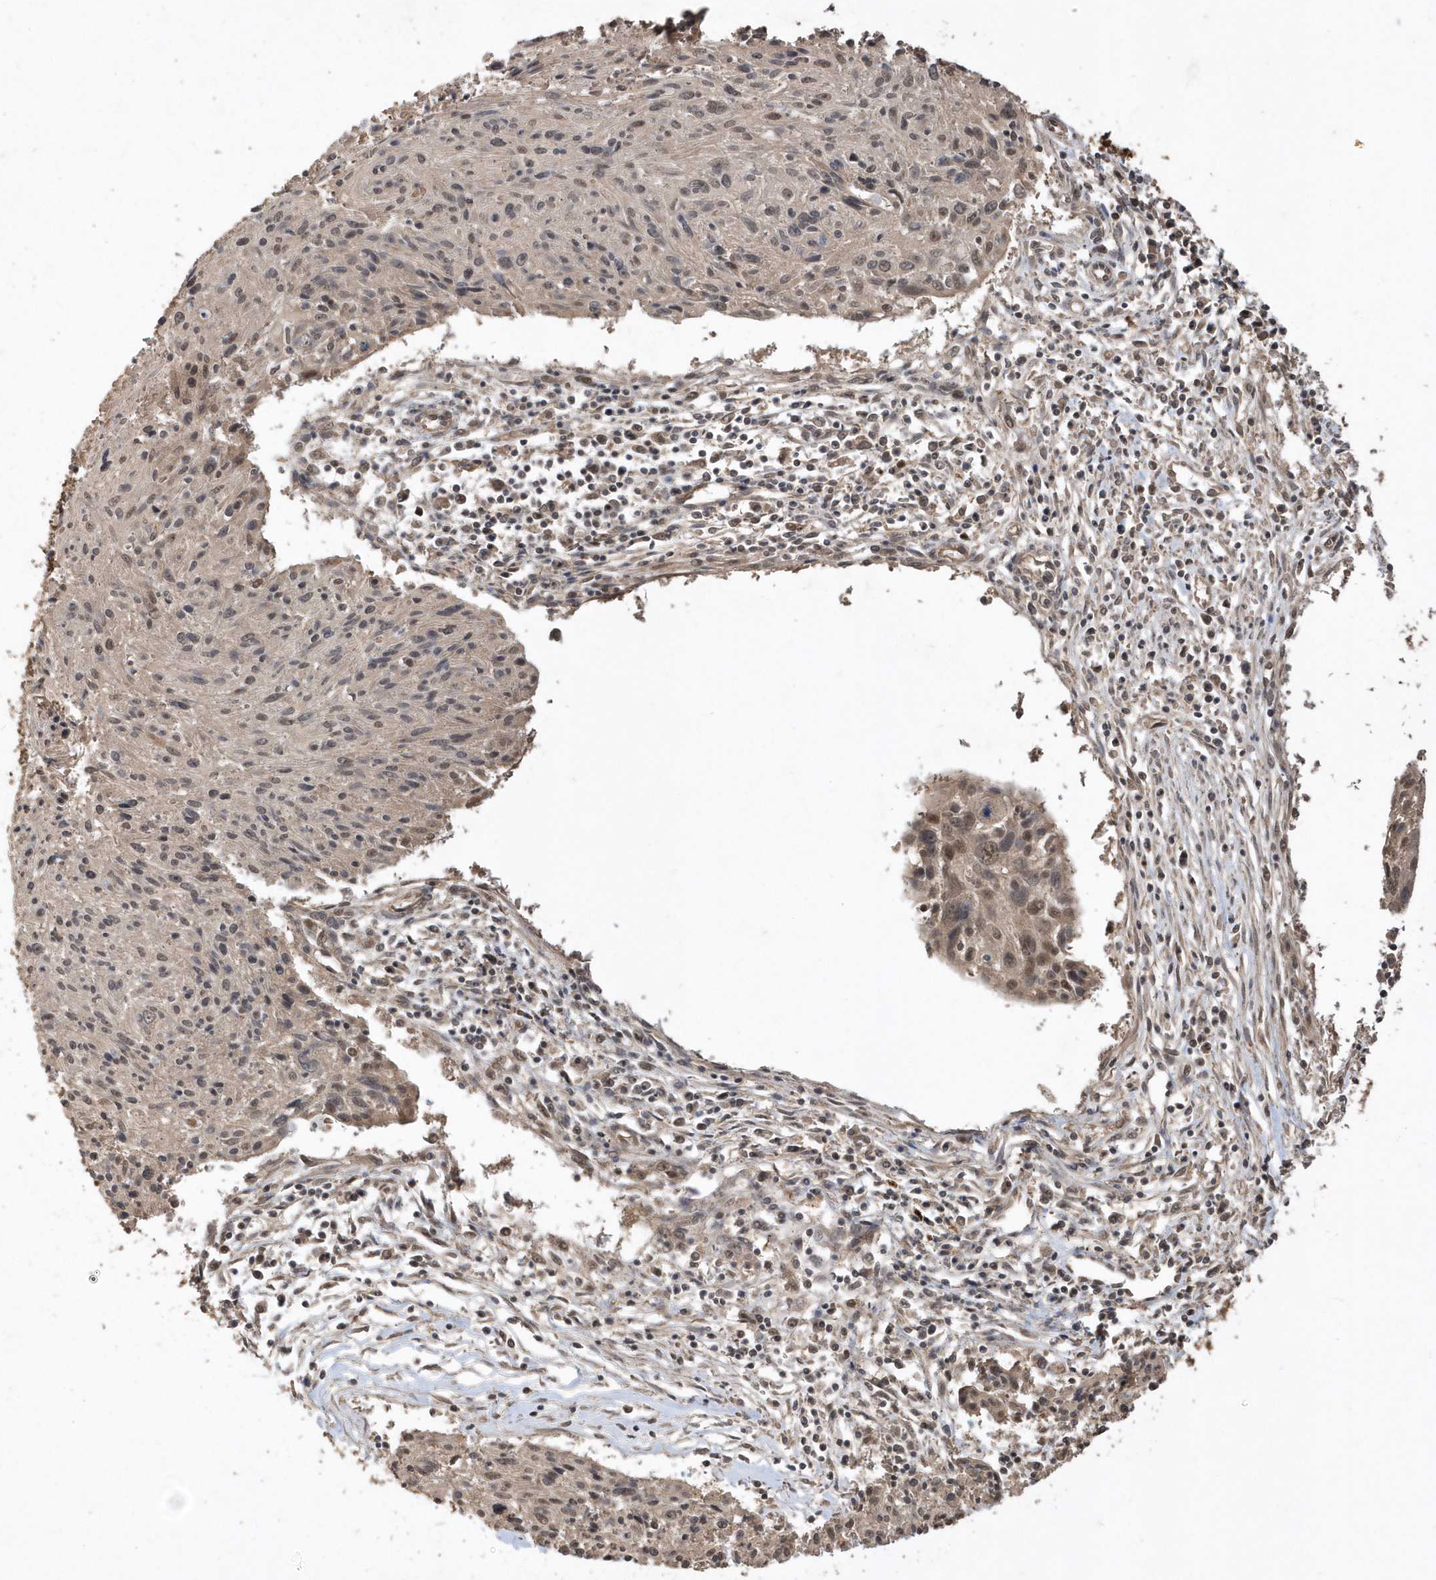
{"staining": {"intensity": "weak", "quantity": ">75%", "location": "nuclear"}, "tissue": "cervical cancer", "cell_type": "Tumor cells", "image_type": "cancer", "snomed": [{"axis": "morphology", "description": "Squamous cell carcinoma, NOS"}, {"axis": "topography", "description": "Cervix"}], "caption": "There is low levels of weak nuclear positivity in tumor cells of cervical cancer, as demonstrated by immunohistochemical staining (brown color).", "gene": "WASHC5", "patient": {"sex": "female", "age": 51}}